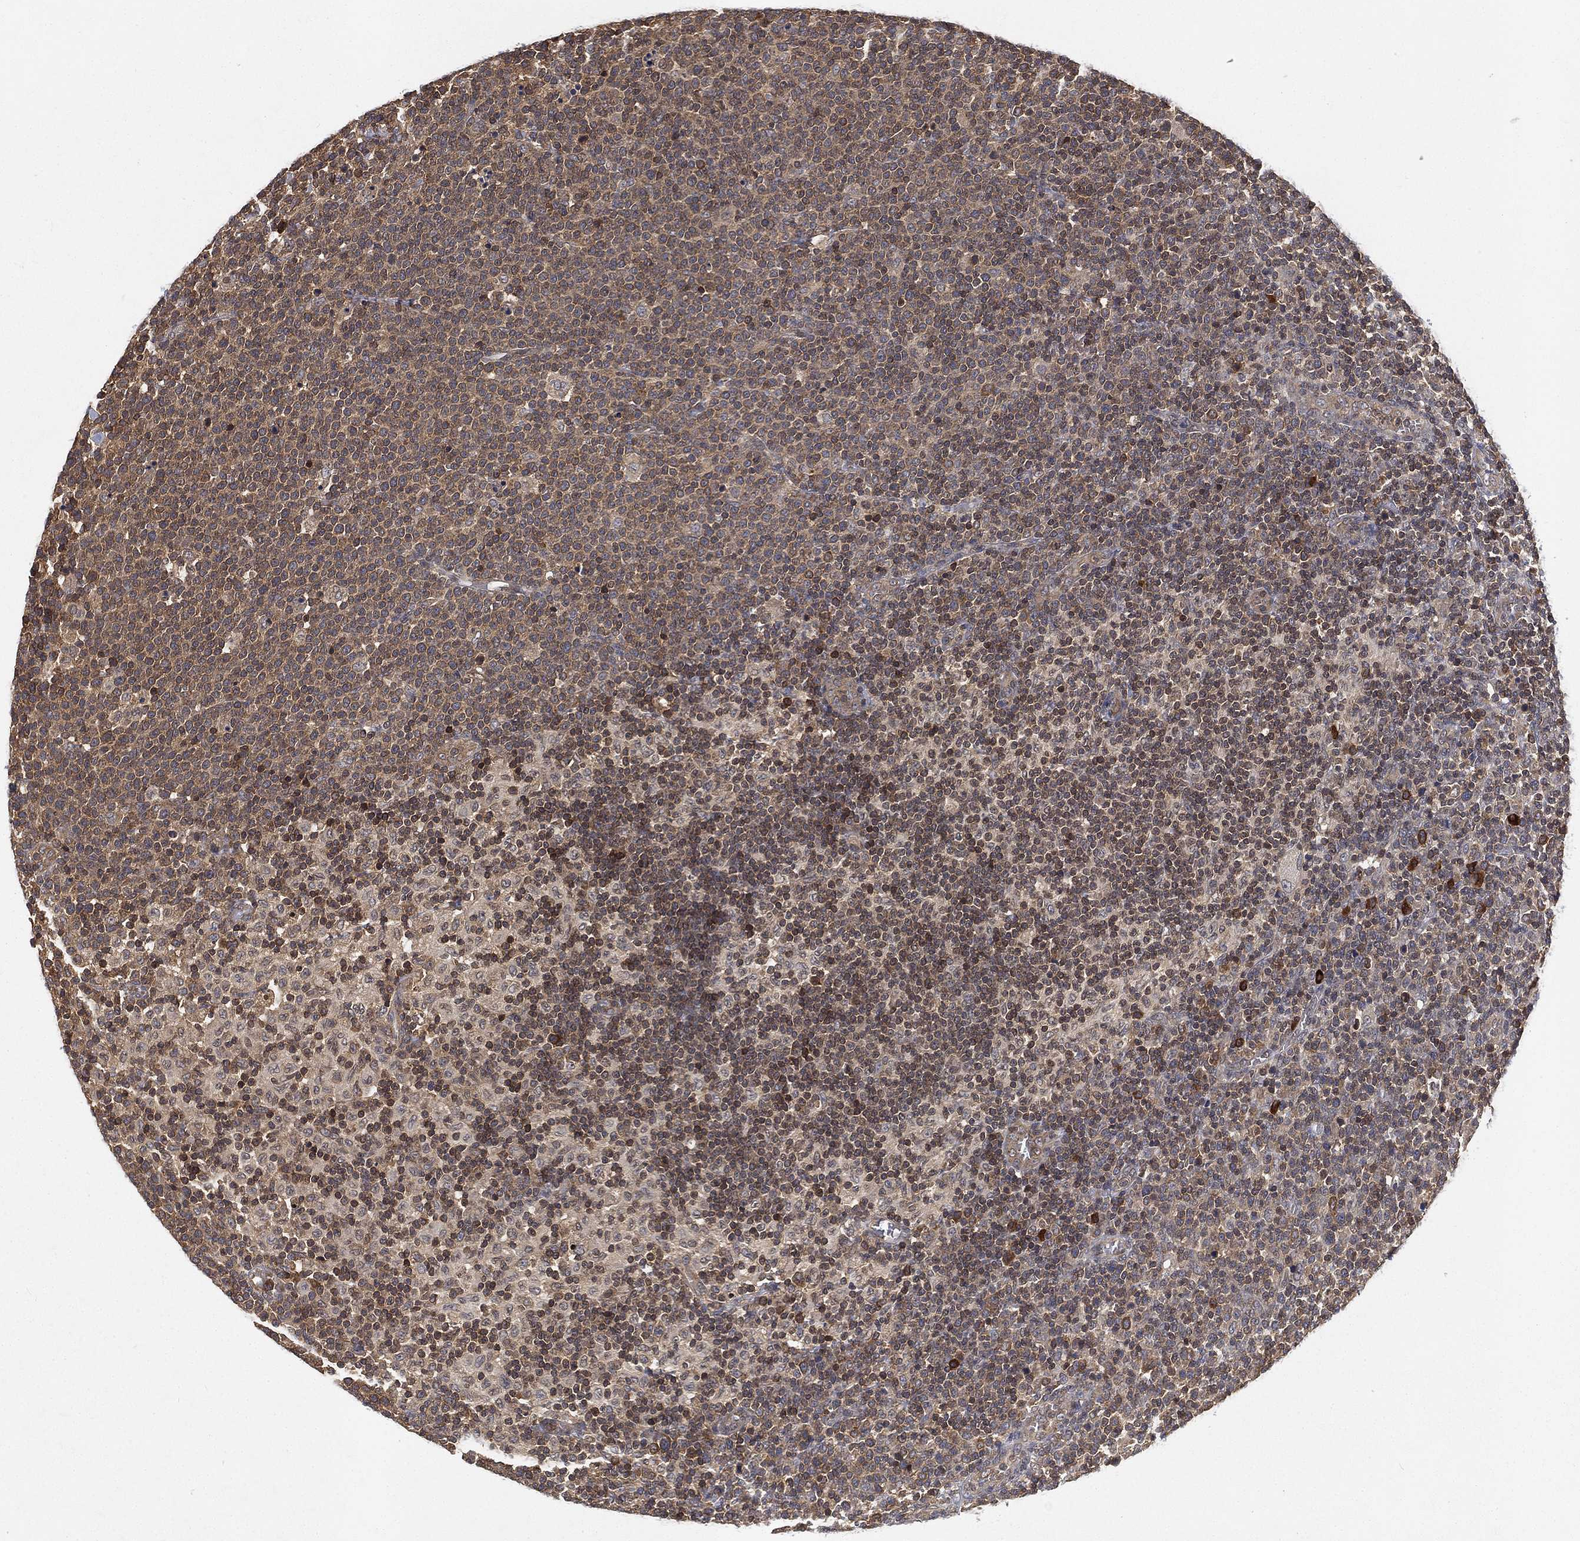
{"staining": {"intensity": "moderate", "quantity": "<25%", "location": "cytoplasmic/membranous"}, "tissue": "lymphoma", "cell_type": "Tumor cells", "image_type": "cancer", "snomed": [{"axis": "morphology", "description": "Malignant lymphoma, non-Hodgkin's type, High grade"}, {"axis": "topography", "description": "Lymph node"}], "caption": "Malignant lymphoma, non-Hodgkin's type (high-grade) tissue displays moderate cytoplasmic/membranous positivity in about <25% of tumor cells", "gene": "UBA5", "patient": {"sex": "male", "age": 61}}